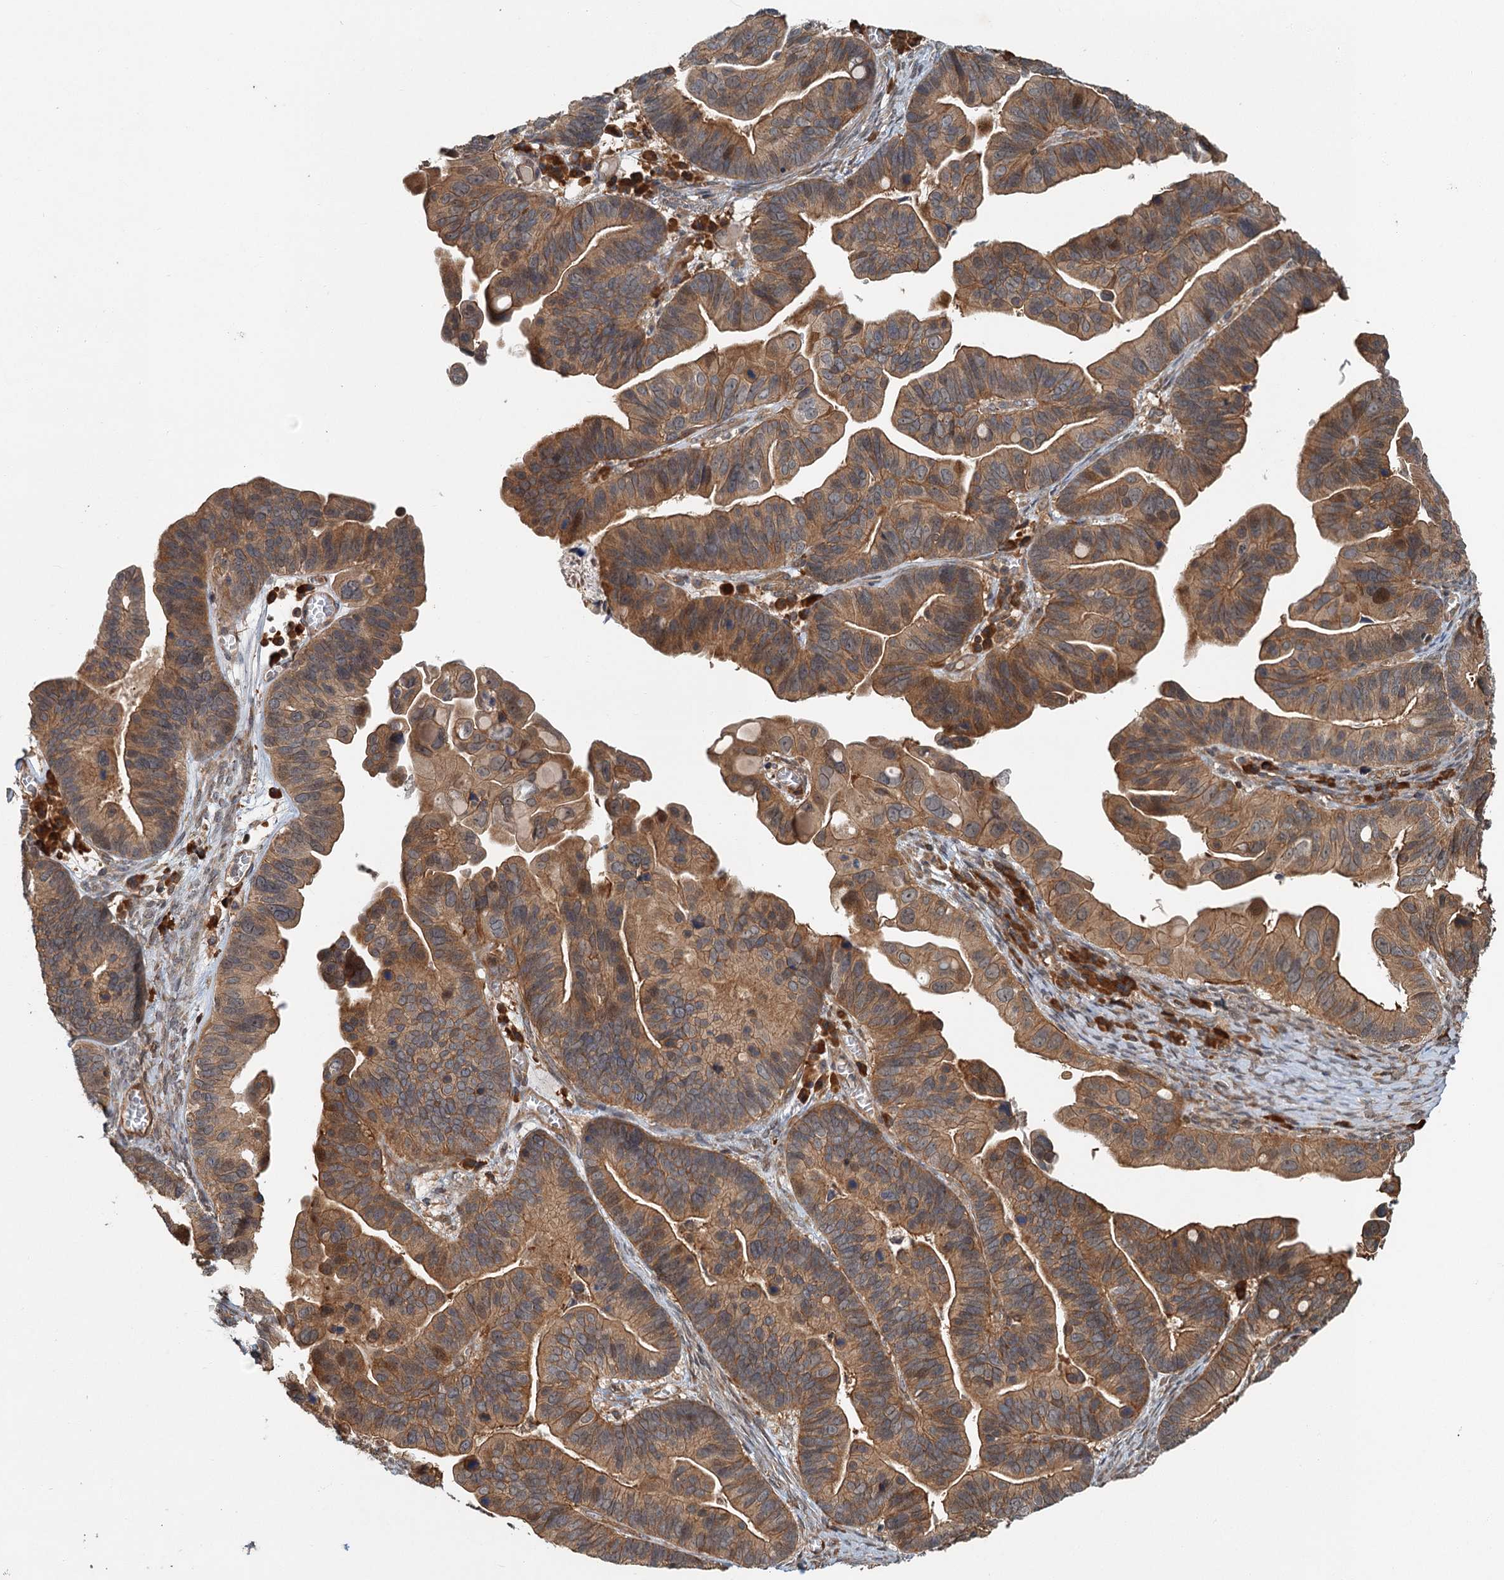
{"staining": {"intensity": "moderate", "quantity": ">75%", "location": "cytoplasmic/membranous"}, "tissue": "ovarian cancer", "cell_type": "Tumor cells", "image_type": "cancer", "snomed": [{"axis": "morphology", "description": "Cystadenocarcinoma, serous, NOS"}, {"axis": "topography", "description": "Ovary"}], "caption": "This image displays immunohistochemistry (IHC) staining of ovarian serous cystadenocarcinoma, with medium moderate cytoplasmic/membranous positivity in about >75% of tumor cells.", "gene": "ZNF527", "patient": {"sex": "female", "age": 56}}